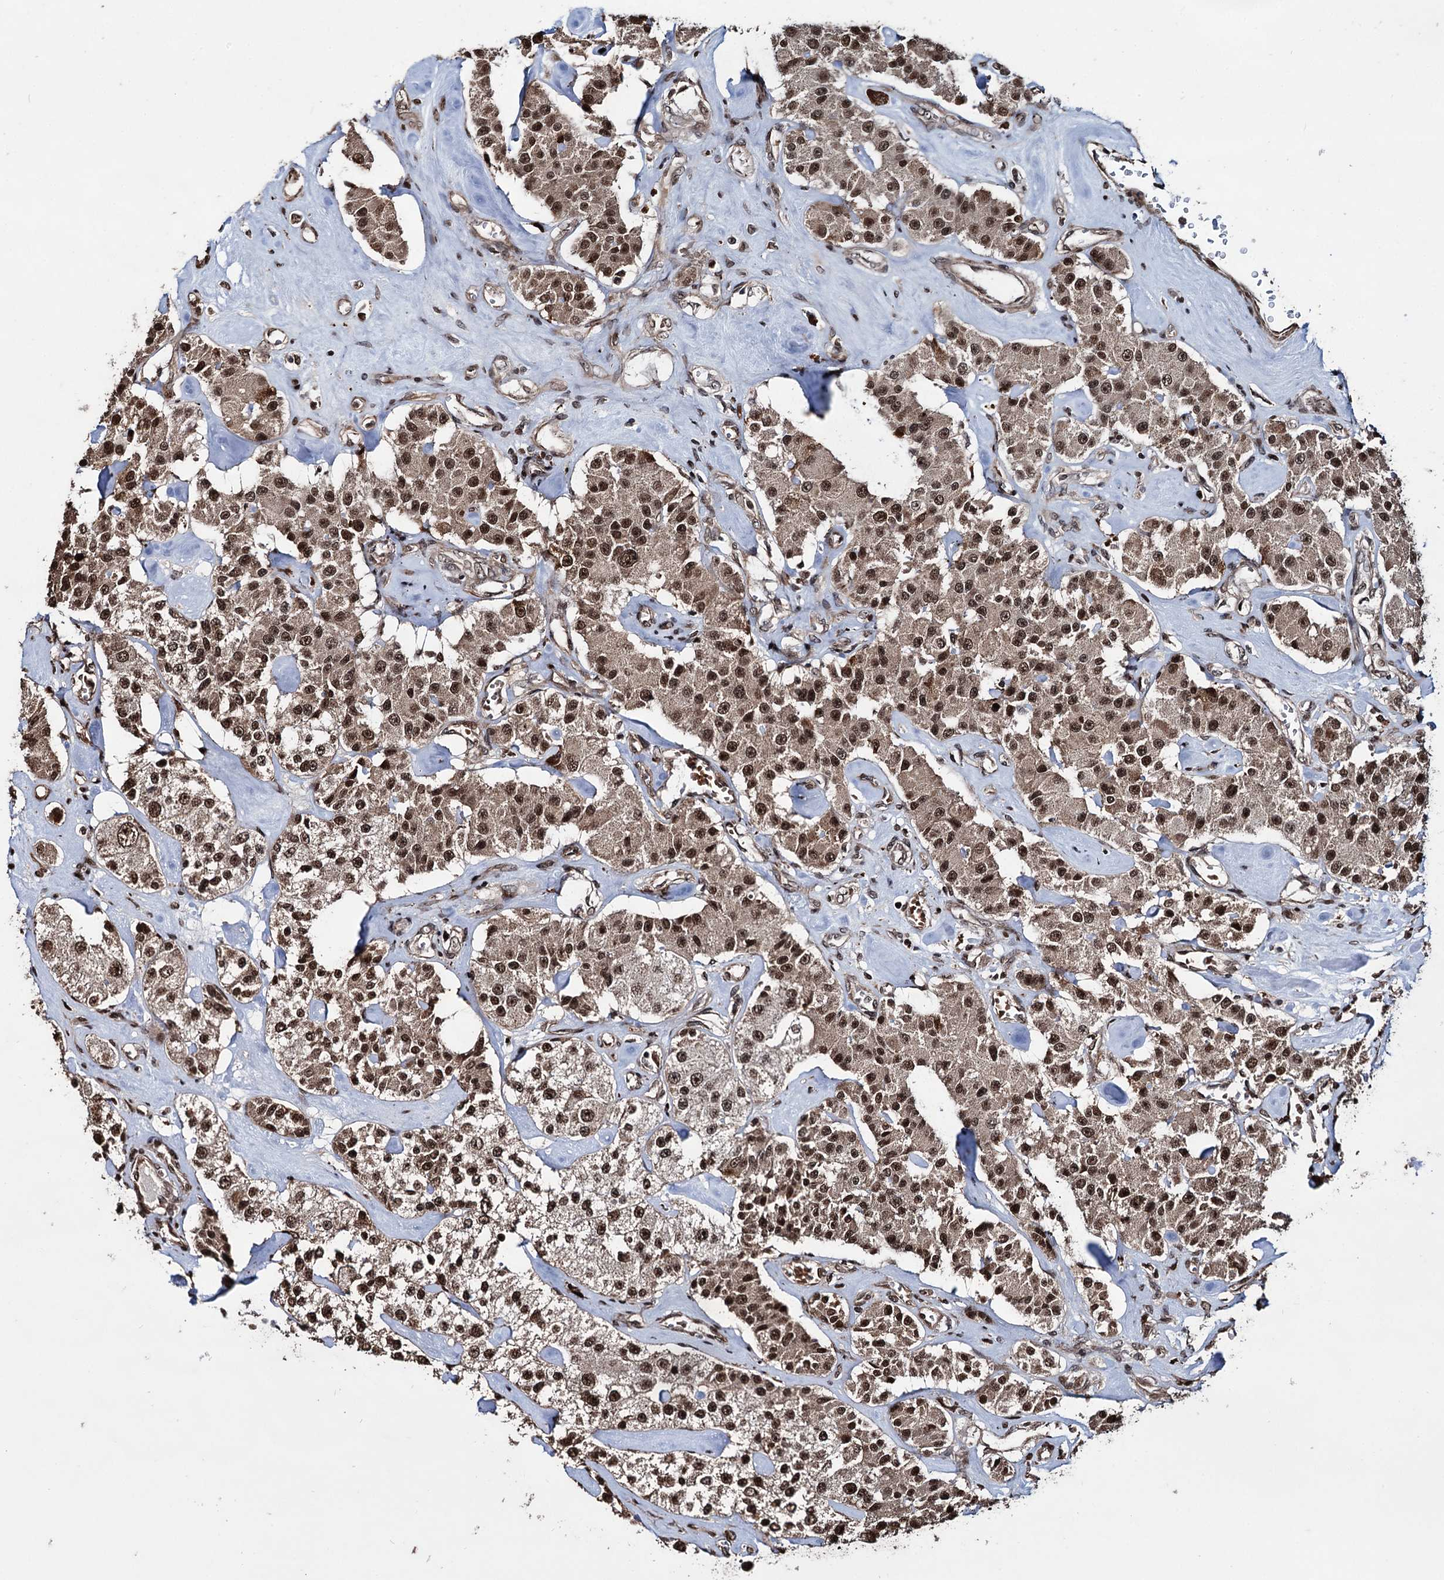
{"staining": {"intensity": "moderate", "quantity": ">75%", "location": "cytoplasmic/membranous,nuclear"}, "tissue": "carcinoid", "cell_type": "Tumor cells", "image_type": "cancer", "snomed": [{"axis": "morphology", "description": "Carcinoid, malignant, NOS"}, {"axis": "topography", "description": "Pancreas"}], "caption": "There is medium levels of moderate cytoplasmic/membranous and nuclear staining in tumor cells of carcinoid, as demonstrated by immunohistochemical staining (brown color).", "gene": "EYA4", "patient": {"sex": "male", "age": 41}}